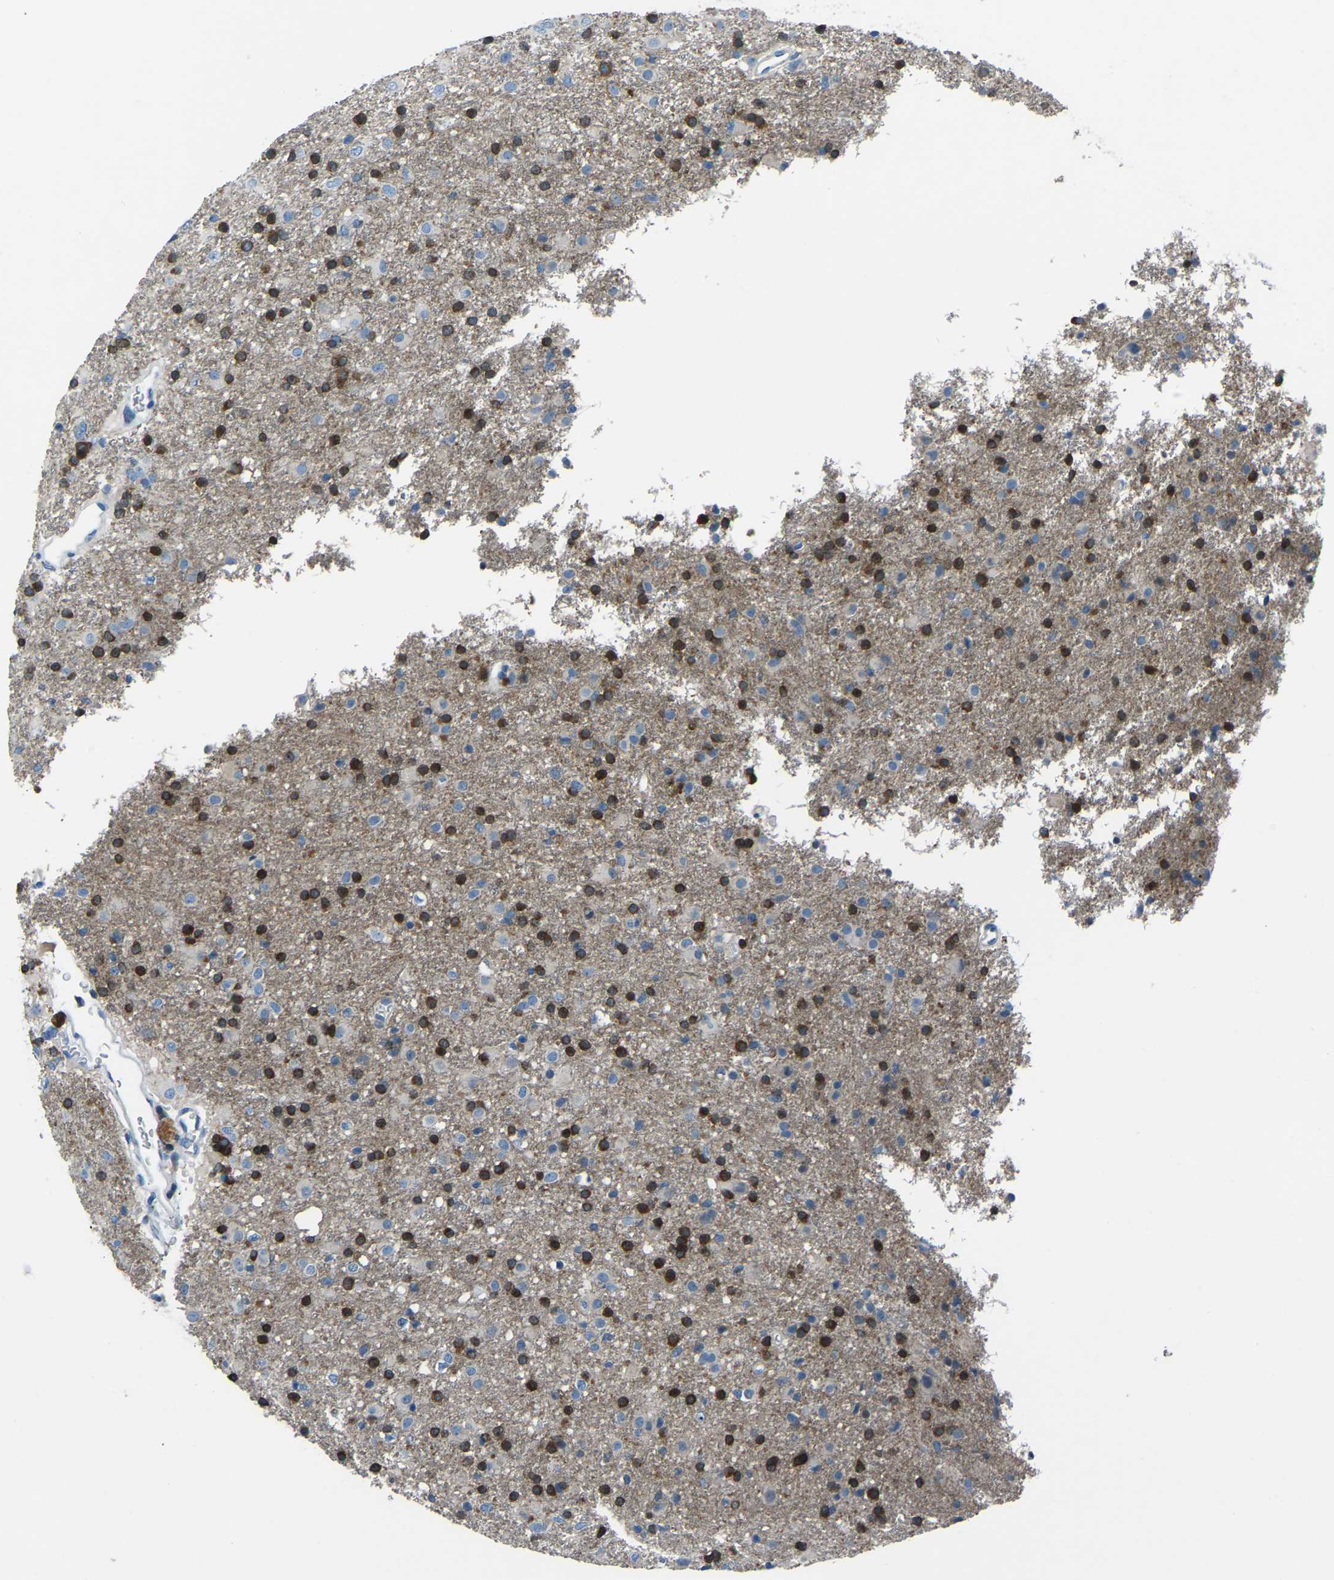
{"staining": {"intensity": "strong", "quantity": "25%-75%", "location": "cytoplasmic/membranous"}, "tissue": "glioma", "cell_type": "Tumor cells", "image_type": "cancer", "snomed": [{"axis": "morphology", "description": "Glioma, malignant, Low grade"}, {"axis": "topography", "description": "Brain"}], "caption": "Immunohistochemistry (DAB) staining of human glioma demonstrates strong cytoplasmic/membranous protein positivity in about 25%-75% of tumor cells.", "gene": "XIRP1", "patient": {"sex": "male", "age": 65}}